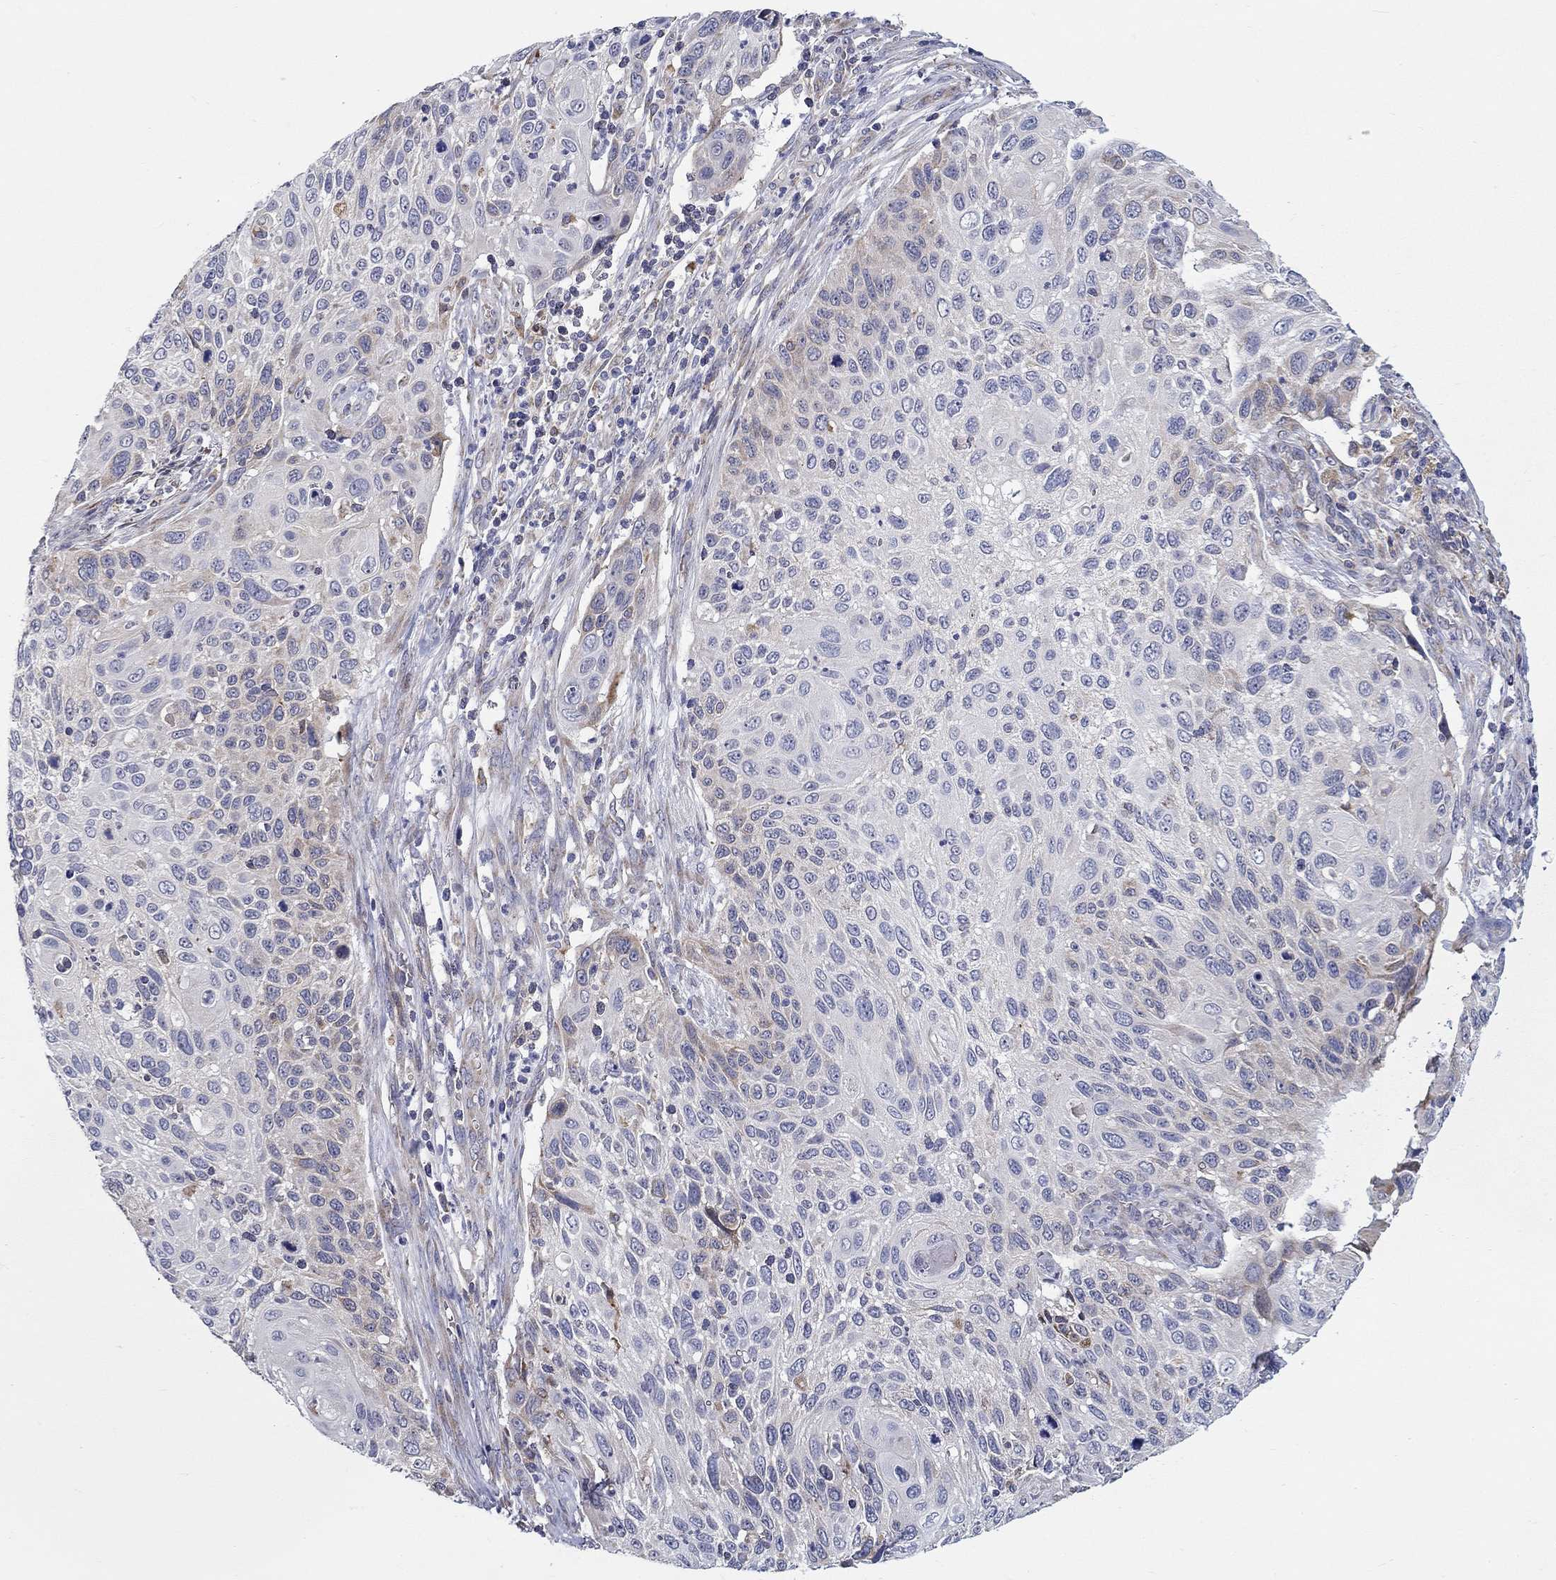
{"staining": {"intensity": "negative", "quantity": "none", "location": "none"}, "tissue": "cervical cancer", "cell_type": "Tumor cells", "image_type": "cancer", "snomed": [{"axis": "morphology", "description": "Squamous cell carcinoma, NOS"}, {"axis": "topography", "description": "Cervix"}], "caption": "Tumor cells are negative for protein expression in human cervical cancer. Brightfield microscopy of IHC stained with DAB (brown) and hematoxylin (blue), captured at high magnification.", "gene": "QRFPR", "patient": {"sex": "female", "age": 70}}